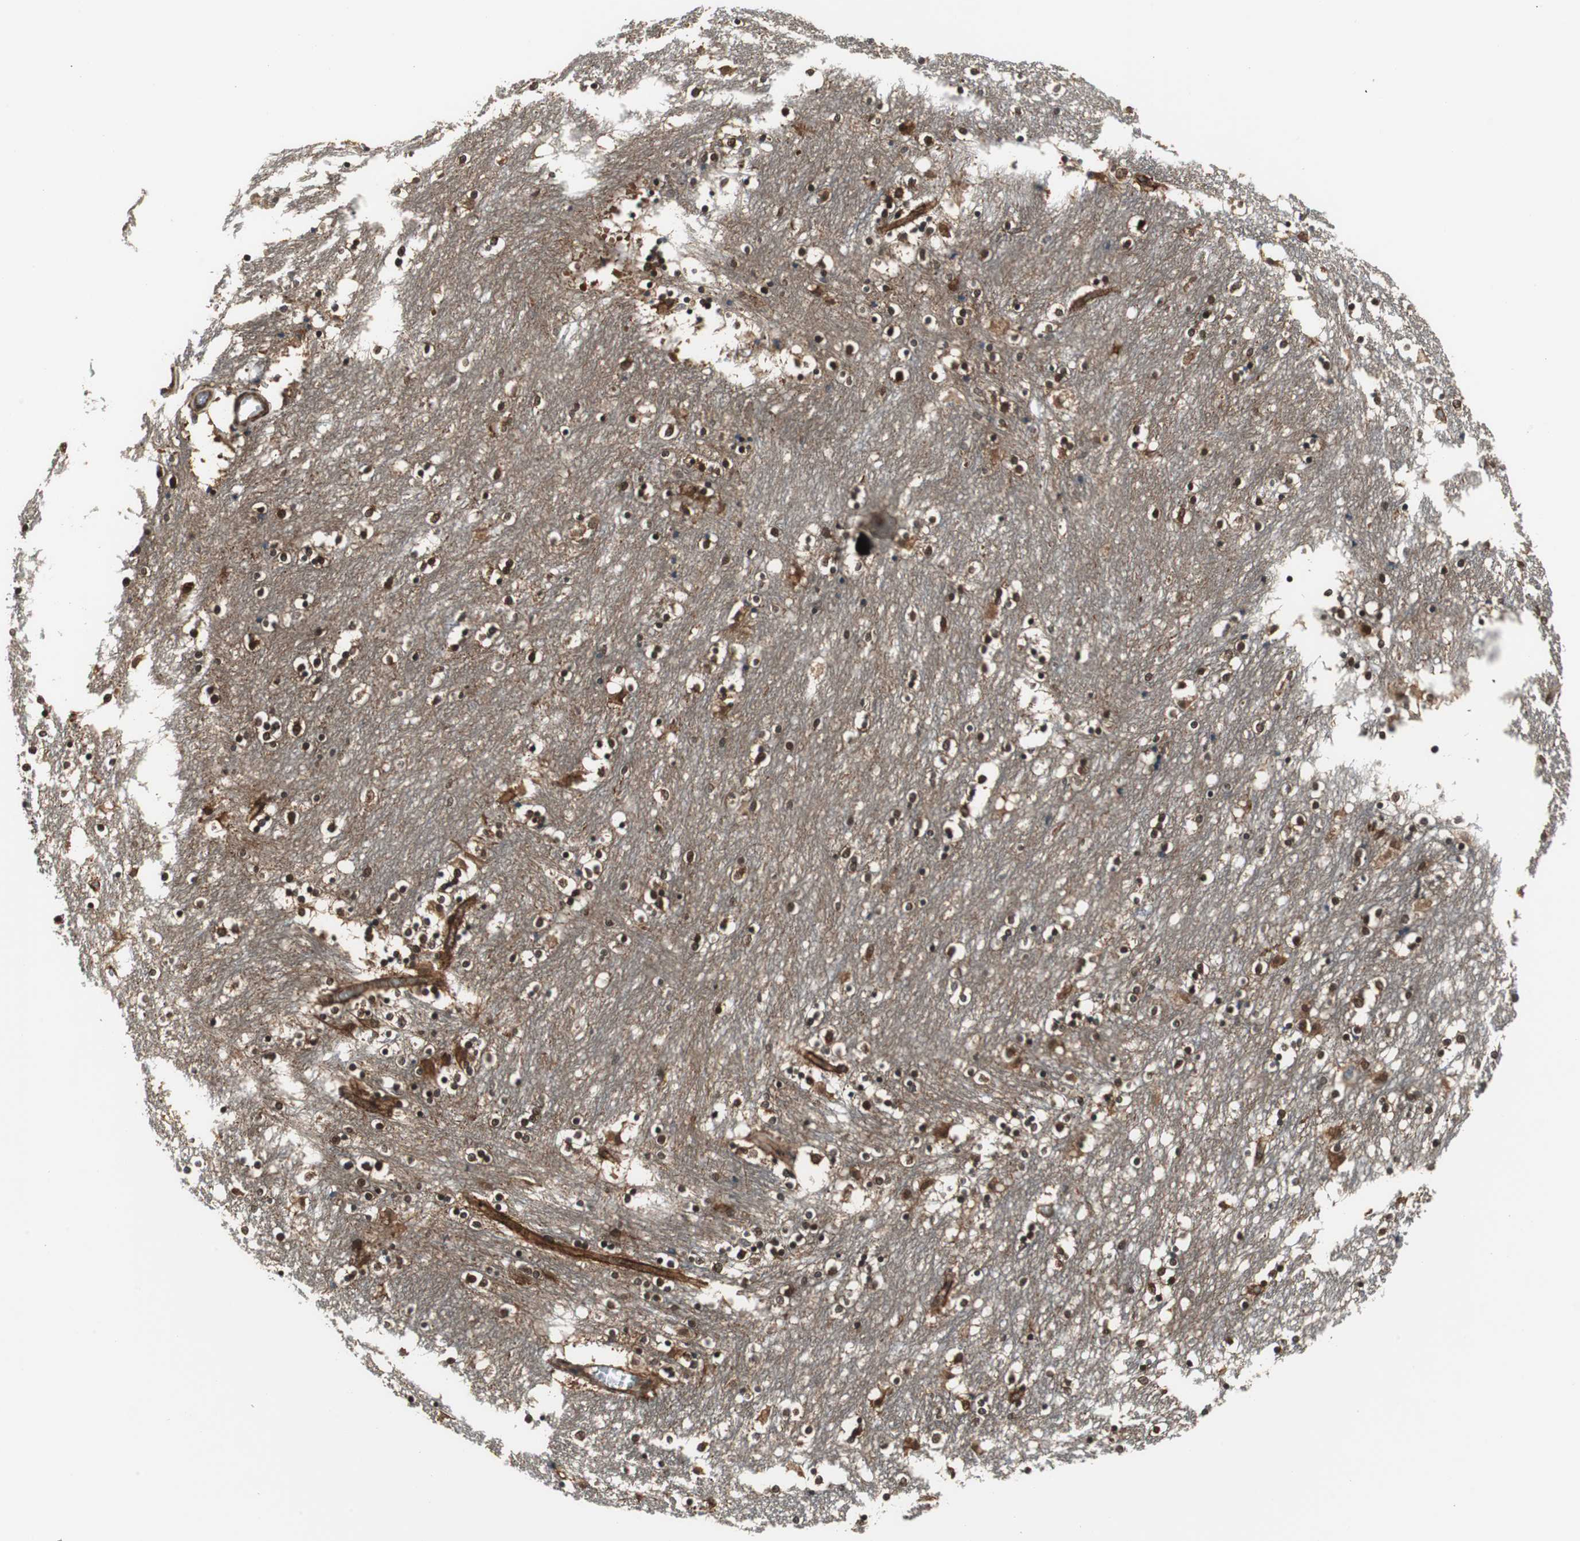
{"staining": {"intensity": "strong", "quantity": ">75%", "location": "nuclear"}, "tissue": "caudate", "cell_type": "Glial cells", "image_type": "normal", "snomed": [{"axis": "morphology", "description": "Normal tissue, NOS"}, {"axis": "topography", "description": "Lateral ventricle wall"}], "caption": "High-power microscopy captured an immunohistochemistry (IHC) image of unremarkable caudate, revealing strong nuclear expression in approximately >75% of glial cells.", "gene": "PTPN11", "patient": {"sex": "female", "age": 54}}